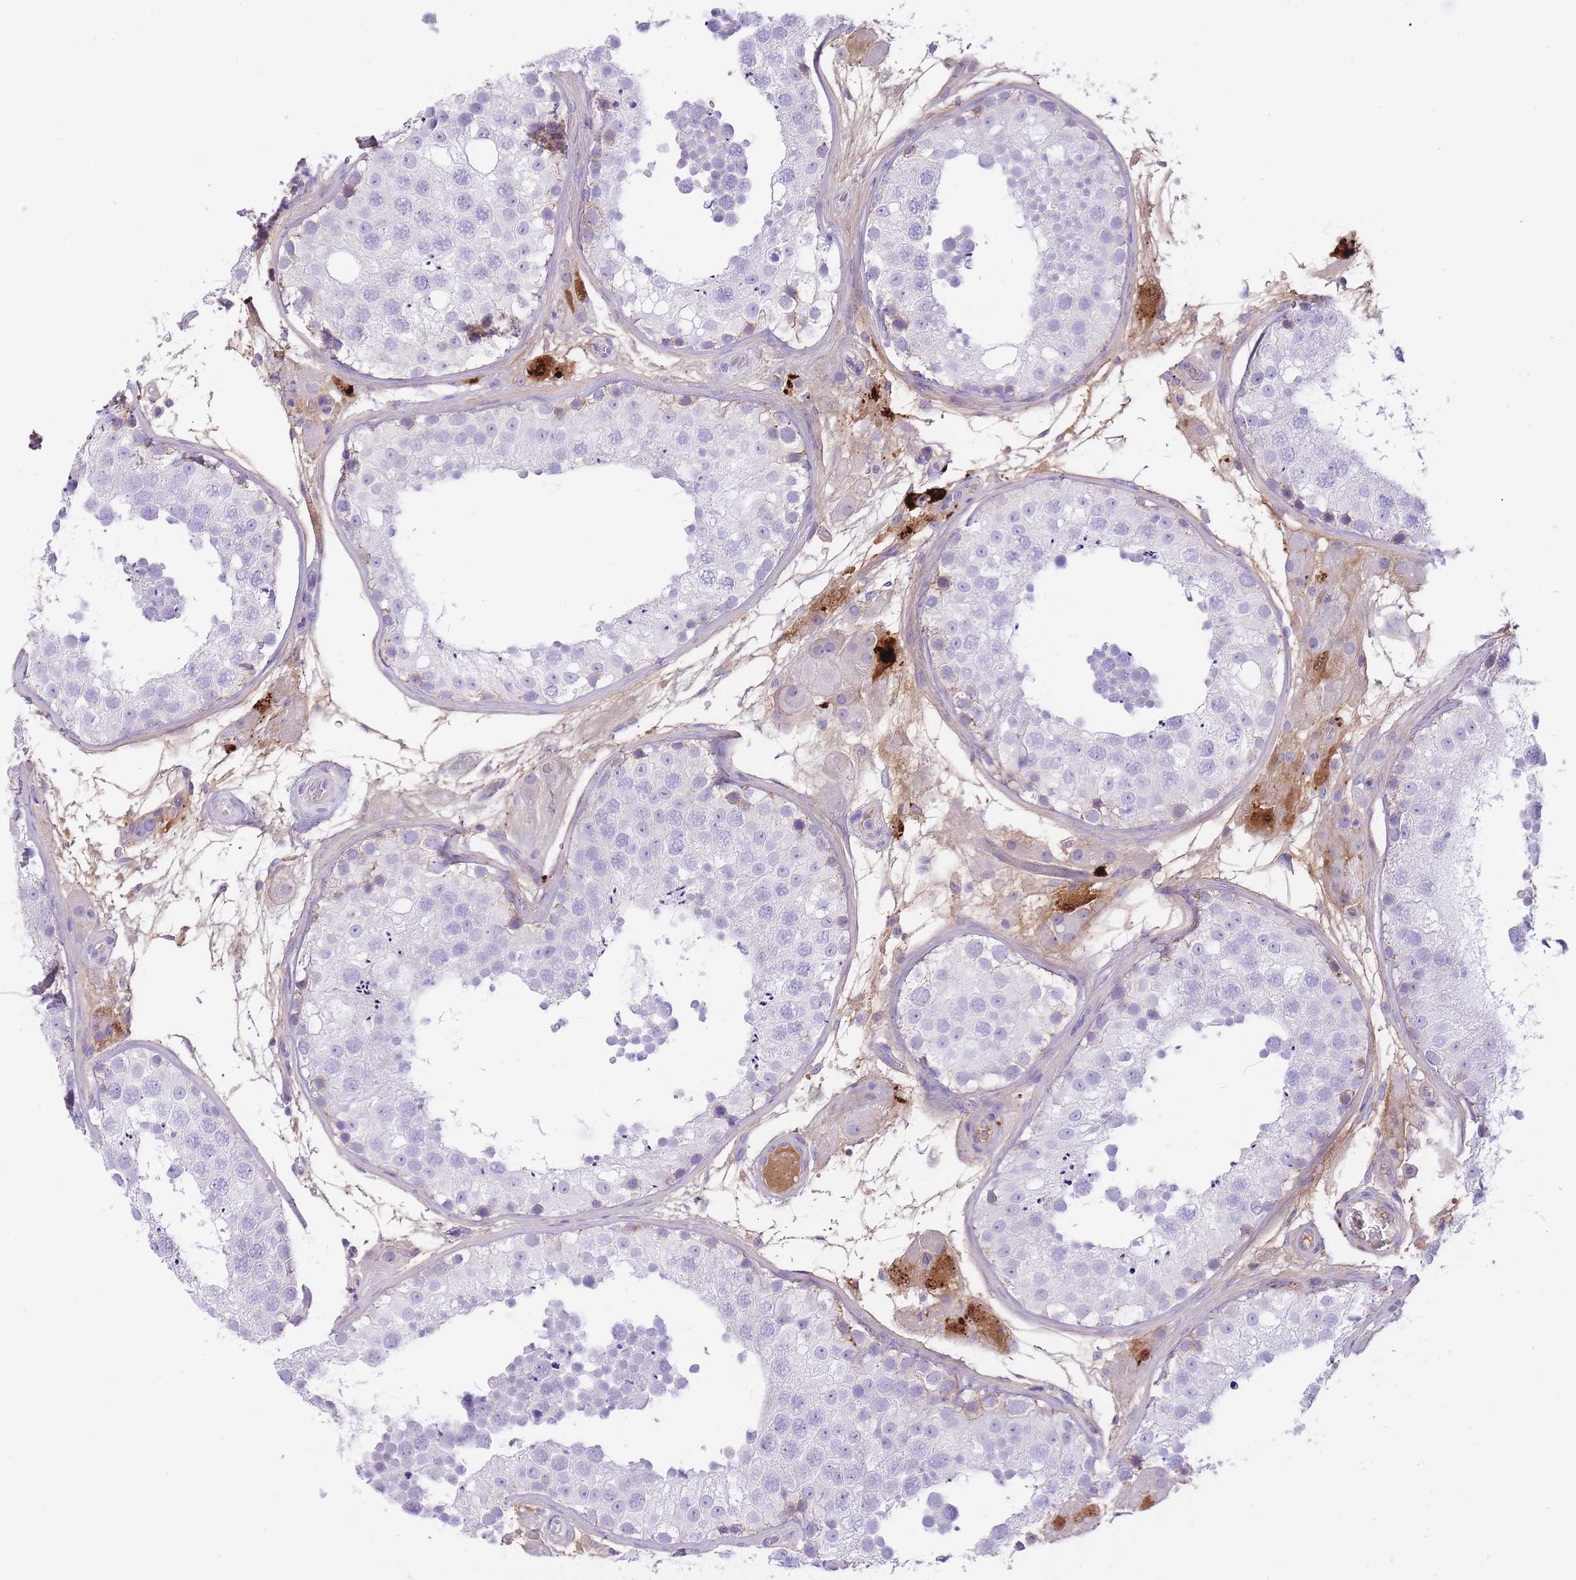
{"staining": {"intensity": "negative", "quantity": "none", "location": "none"}, "tissue": "testis", "cell_type": "Cells in seminiferous ducts", "image_type": "normal", "snomed": [{"axis": "morphology", "description": "Normal tissue, NOS"}, {"axis": "topography", "description": "Testis"}], "caption": "Cells in seminiferous ducts are negative for protein expression in normal human testis. Brightfield microscopy of immunohistochemistry (IHC) stained with DAB (brown) and hematoxylin (blue), captured at high magnification.", "gene": "HRG", "patient": {"sex": "male", "age": 26}}